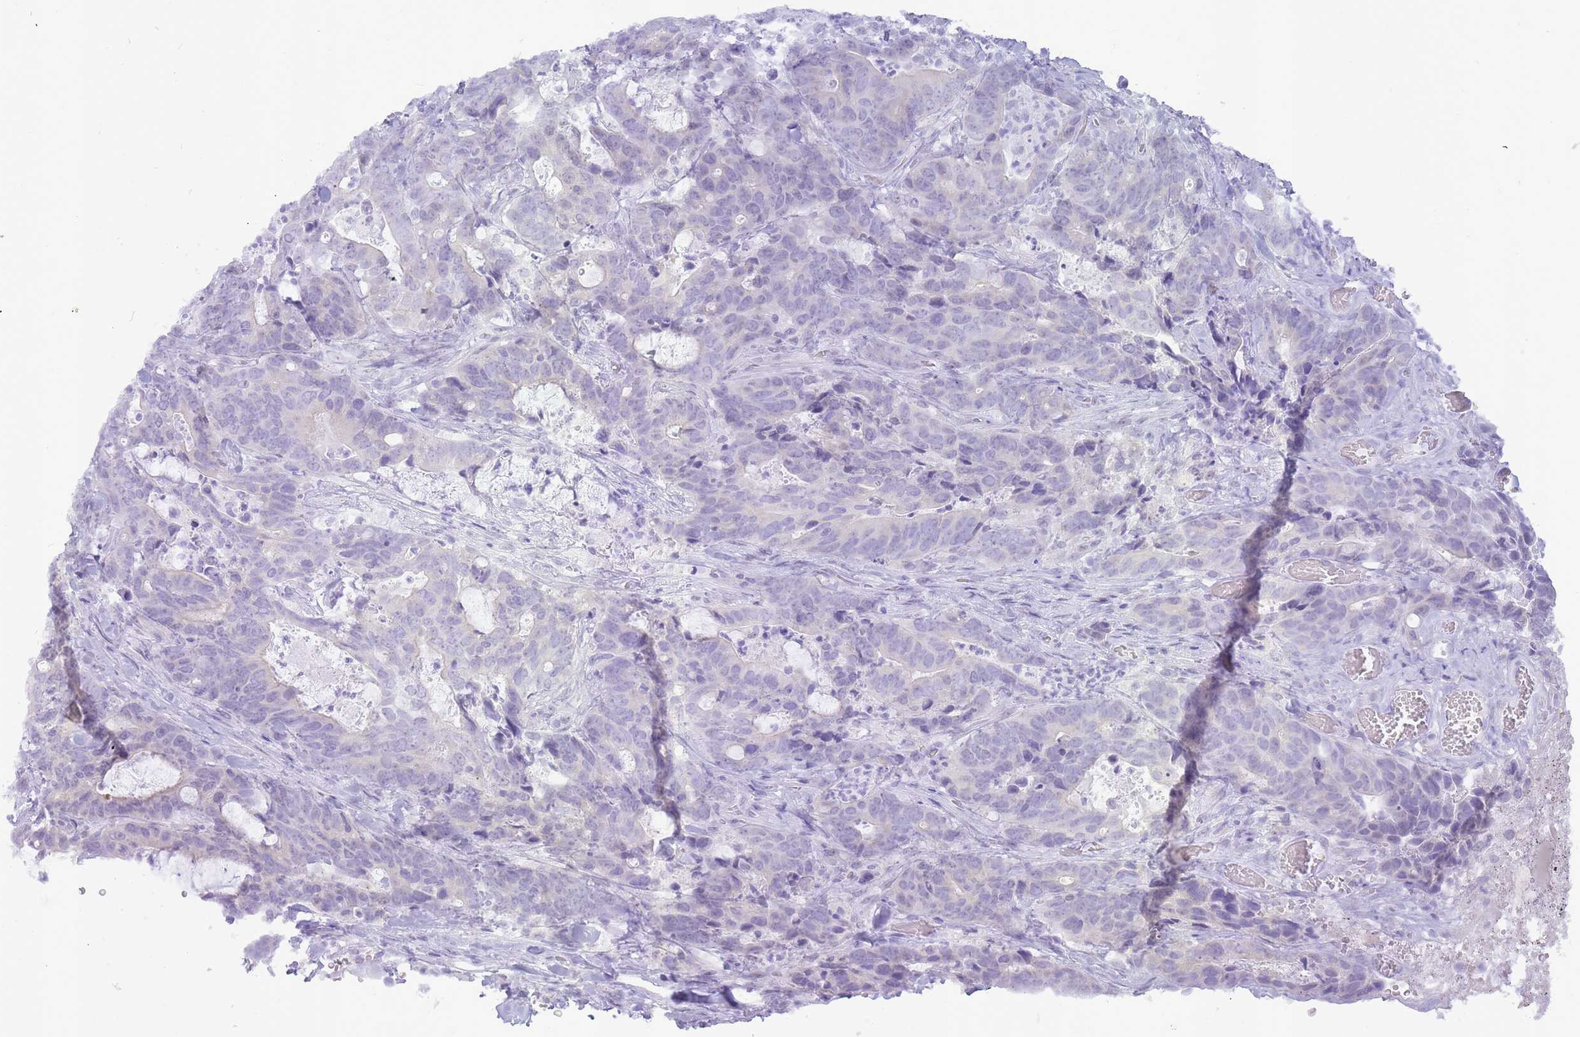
{"staining": {"intensity": "negative", "quantity": "none", "location": "none"}, "tissue": "colorectal cancer", "cell_type": "Tumor cells", "image_type": "cancer", "snomed": [{"axis": "morphology", "description": "Adenocarcinoma, NOS"}, {"axis": "topography", "description": "Colon"}], "caption": "Colorectal cancer (adenocarcinoma) was stained to show a protein in brown. There is no significant staining in tumor cells.", "gene": "INS", "patient": {"sex": "female", "age": 82}}